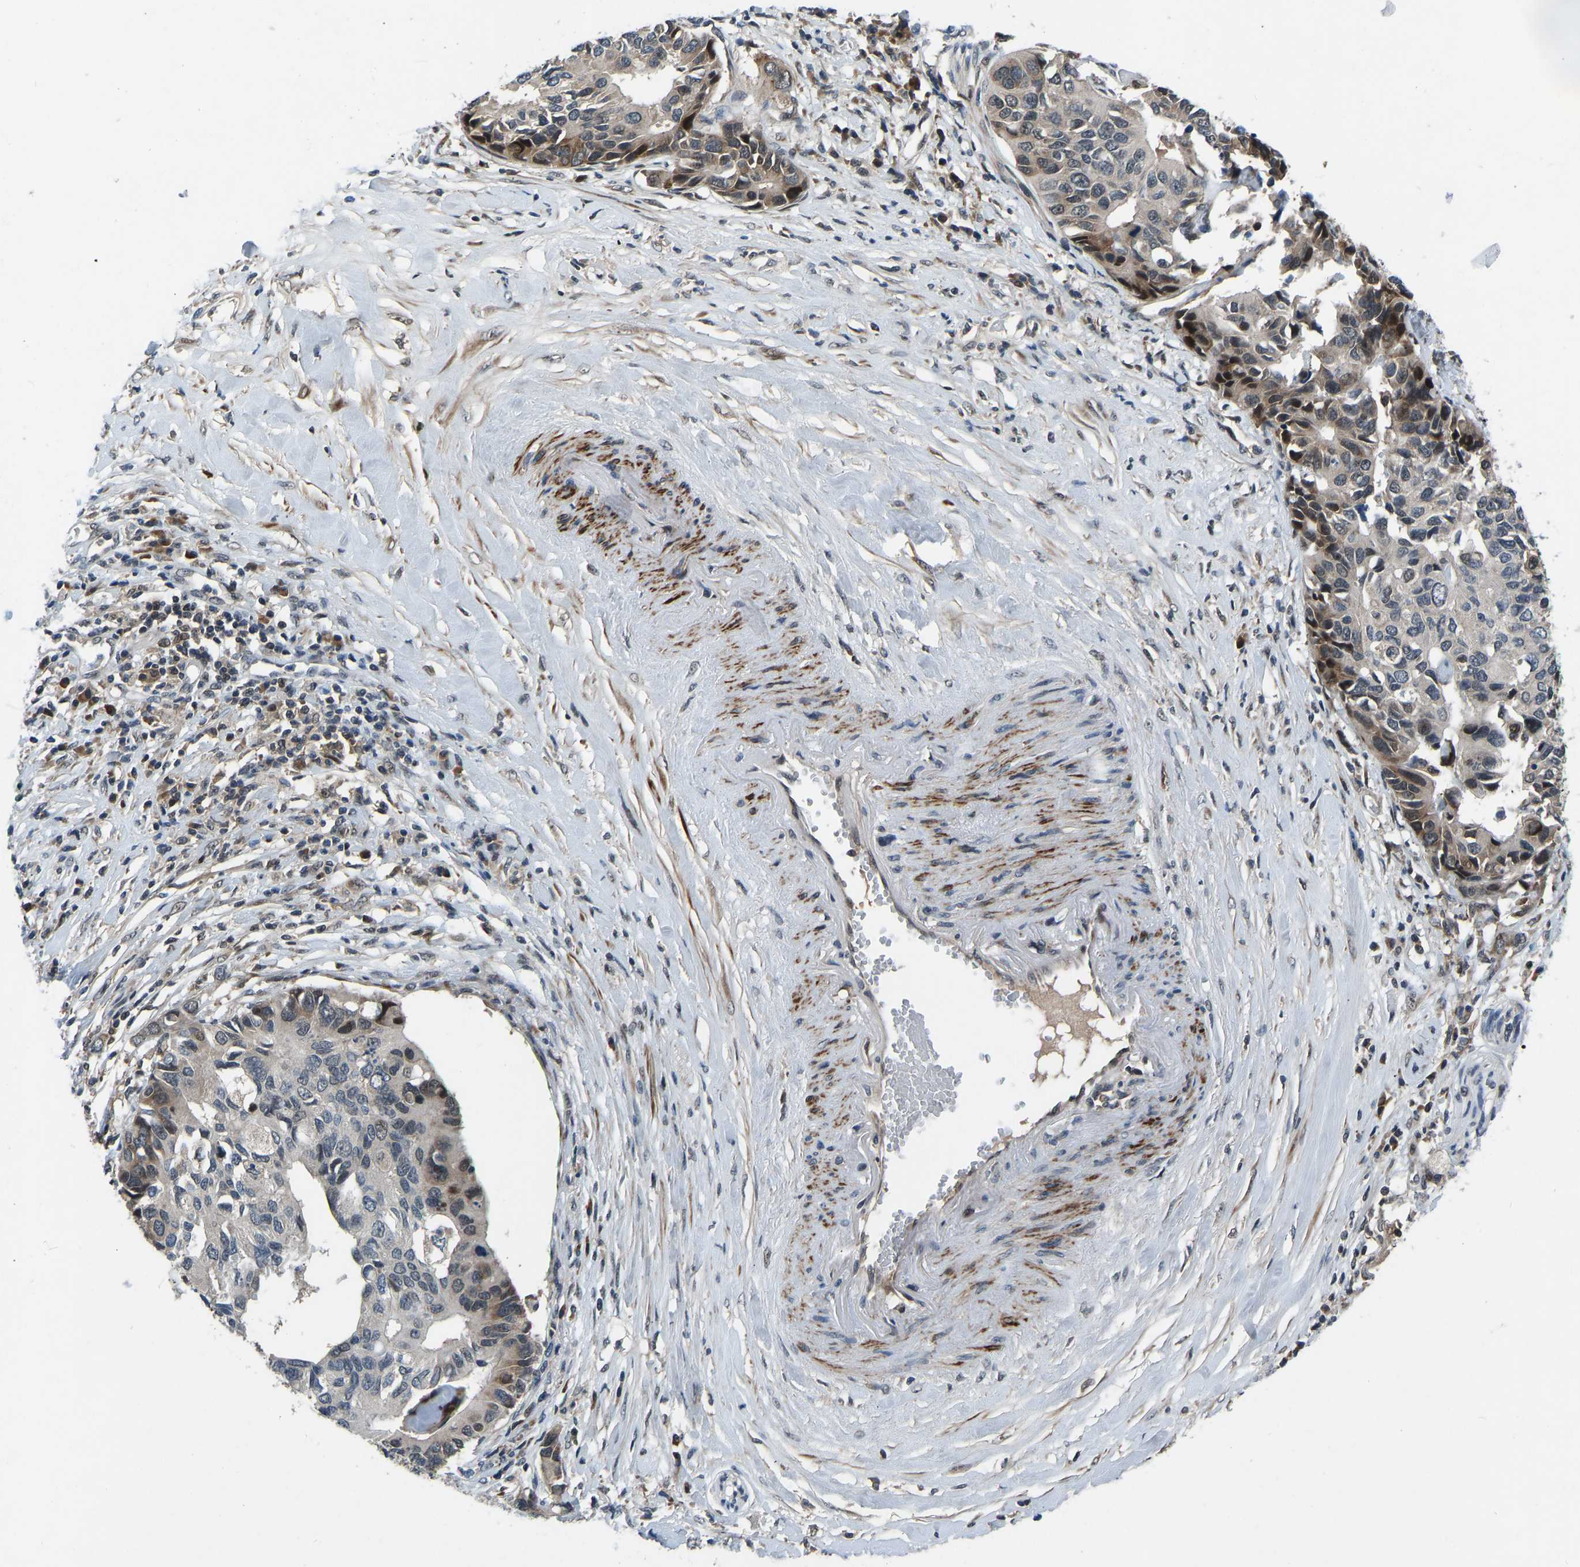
{"staining": {"intensity": "moderate", "quantity": "<25%", "location": "cytoplasmic/membranous"}, "tissue": "pancreatic cancer", "cell_type": "Tumor cells", "image_type": "cancer", "snomed": [{"axis": "morphology", "description": "Adenocarcinoma, NOS"}, {"axis": "topography", "description": "Pancreas"}], "caption": "This photomicrograph exhibits pancreatic cancer (adenocarcinoma) stained with immunohistochemistry (IHC) to label a protein in brown. The cytoplasmic/membranous of tumor cells show moderate positivity for the protein. Nuclei are counter-stained blue.", "gene": "RLIM", "patient": {"sex": "female", "age": 56}}